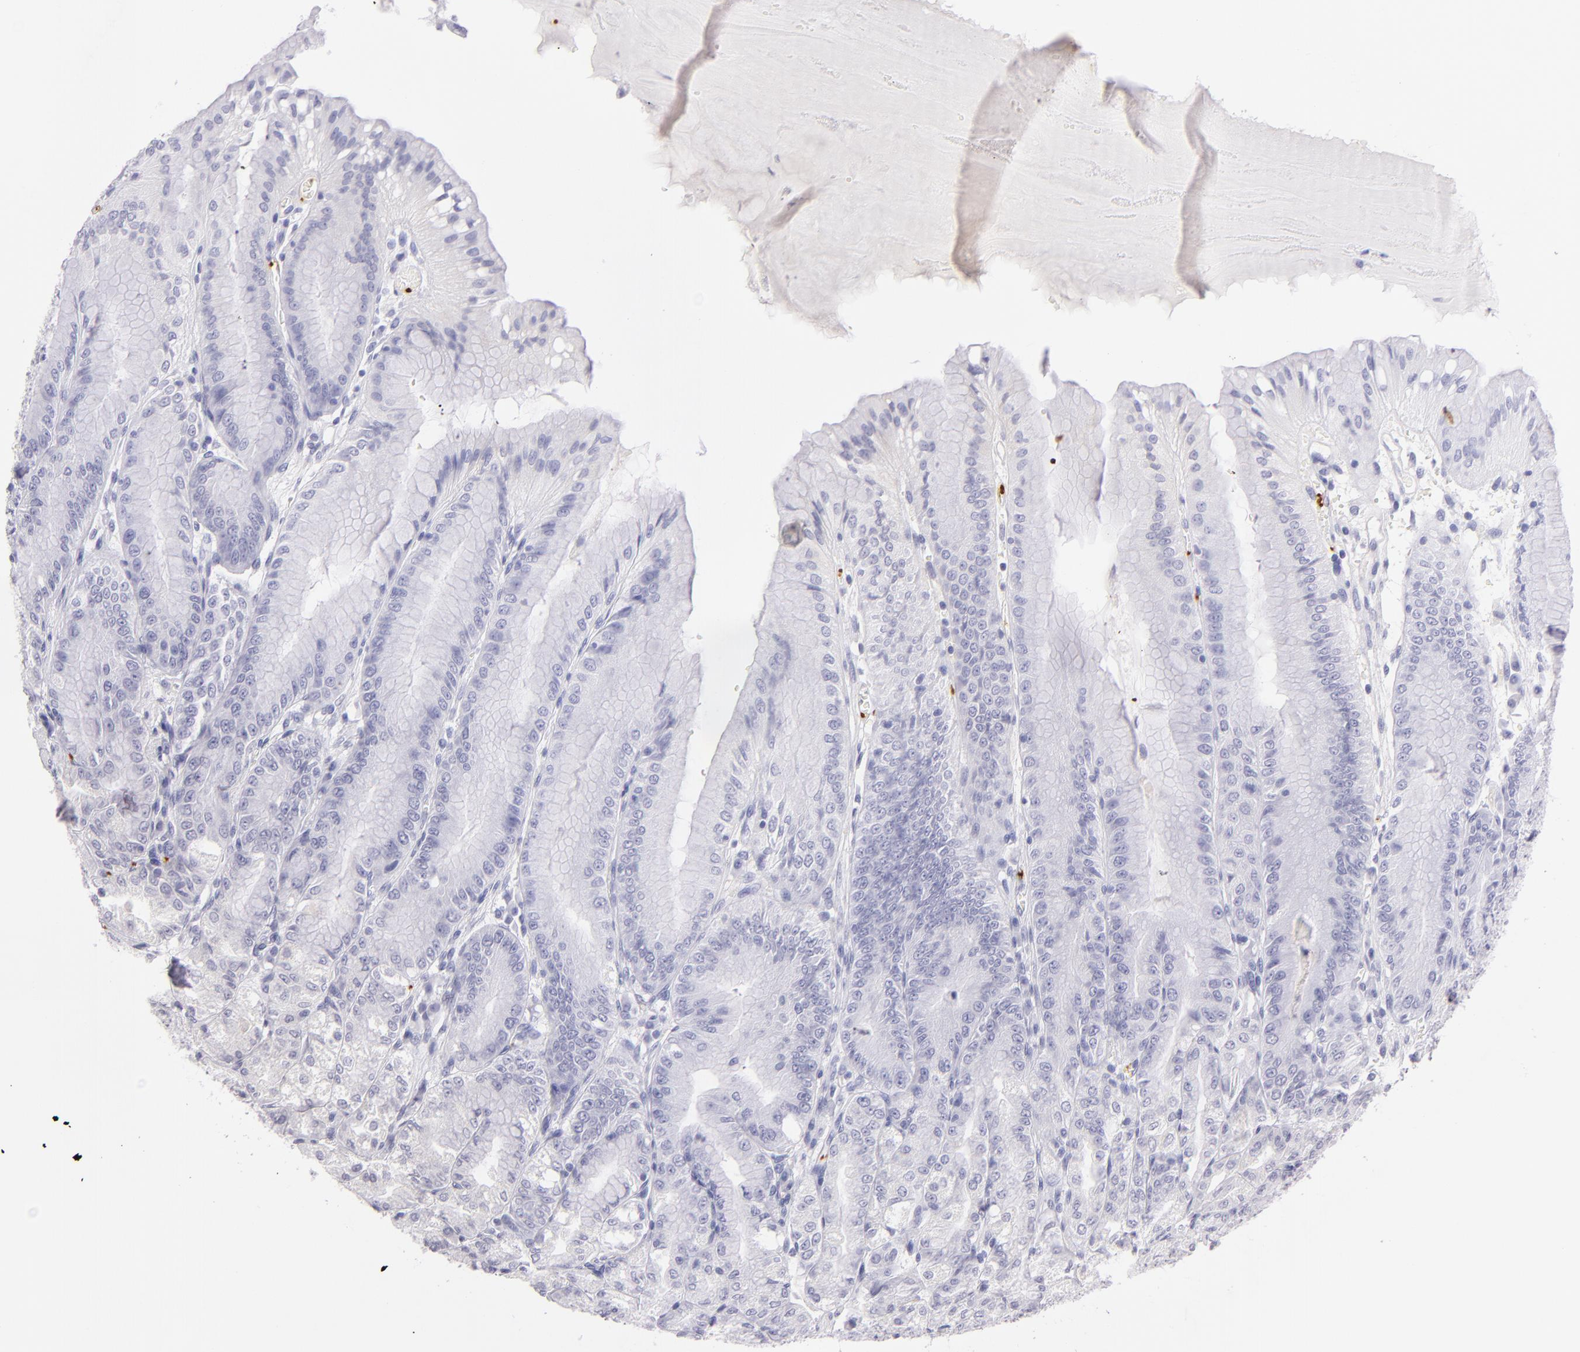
{"staining": {"intensity": "negative", "quantity": "none", "location": "none"}, "tissue": "stomach", "cell_type": "Glandular cells", "image_type": "normal", "snomed": [{"axis": "morphology", "description": "Normal tissue, NOS"}, {"axis": "topography", "description": "Stomach, lower"}], "caption": "Immunohistochemical staining of unremarkable stomach exhibits no significant expression in glandular cells.", "gene": "GP1BA", "patient": {"sex": "male", "age": 71}}